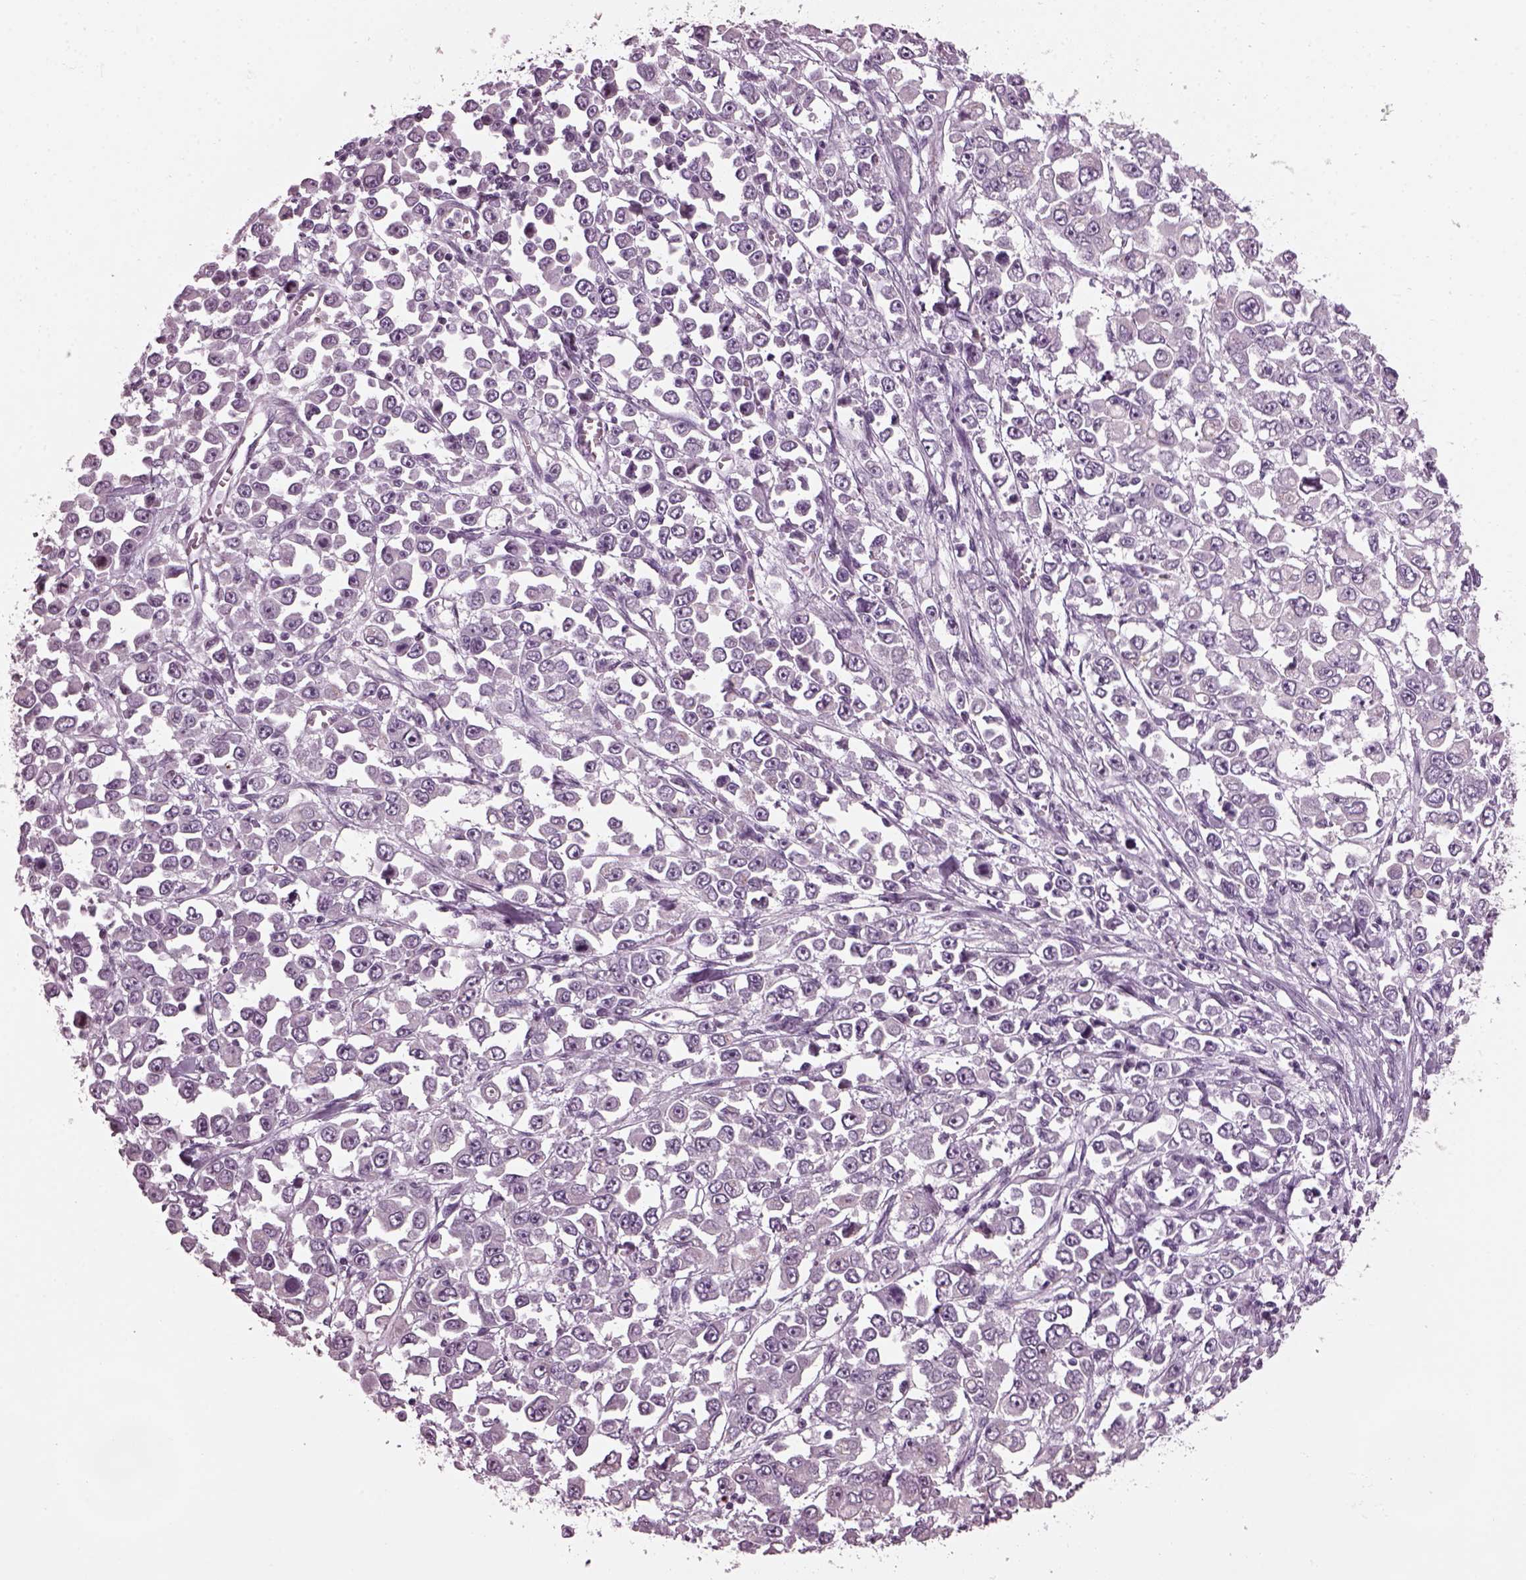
{"staining": {"intensity": "negative", "quantity": "none", "location": "none"}, "tissue": "stomach cancer", "cell_type": "Tumor cells", "image_type": "cancer", "snomed": [{"axis": "morphology", "description": "Adenocarcinoma, NOS"}, {"axis": "topography", "description": "Stomach, upper"}], "caption": "High magnification brightfield microscopy of stomach cancer (adenocarcinoma) stained with DAB (brown) and counterstained with hematoxylin (blue): tumor cells show no significant expression.", "gene": "DPYSL5", "patient": {"sex": "male", "age": 70}}